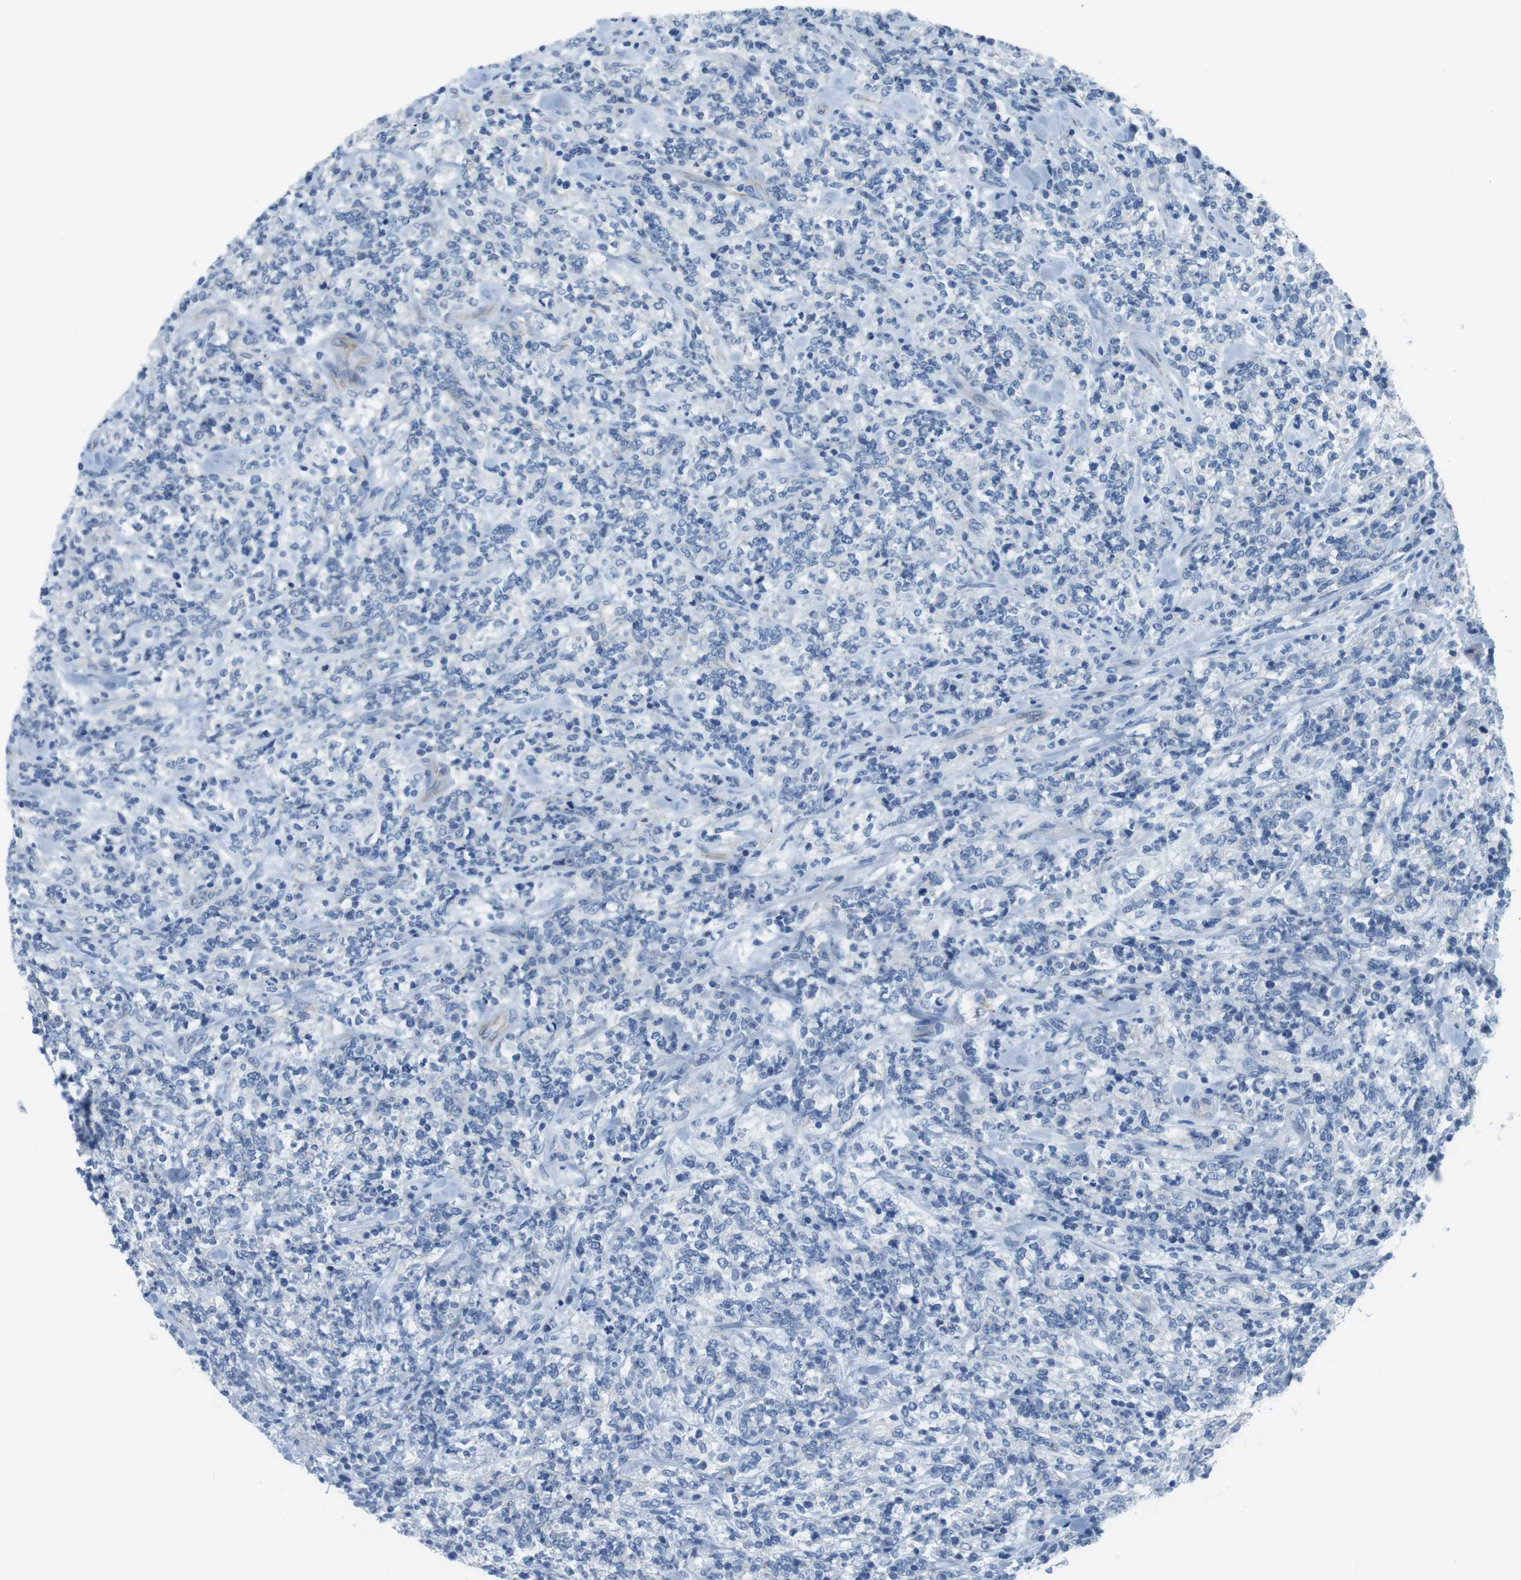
{"staining": {"intensity": "negative", "quantity": "none", "location": "none"}, "tissue": "lymphoma", "cell_type": "Tumor cells", "image_type": "cancer", "snomed": [{"axis": "morphology", "description": "Malignant lymphoma, non-Hodgkin's type, High grade"}, {"axis": "topography", "description": "Soft tissue"}], "caption": "Immunohistochemical staining of lymphoma demonstrates no significant staining in tumor cells.", "gene": "SLC6A6", "patient": {"sex": "male", "age": 18}}